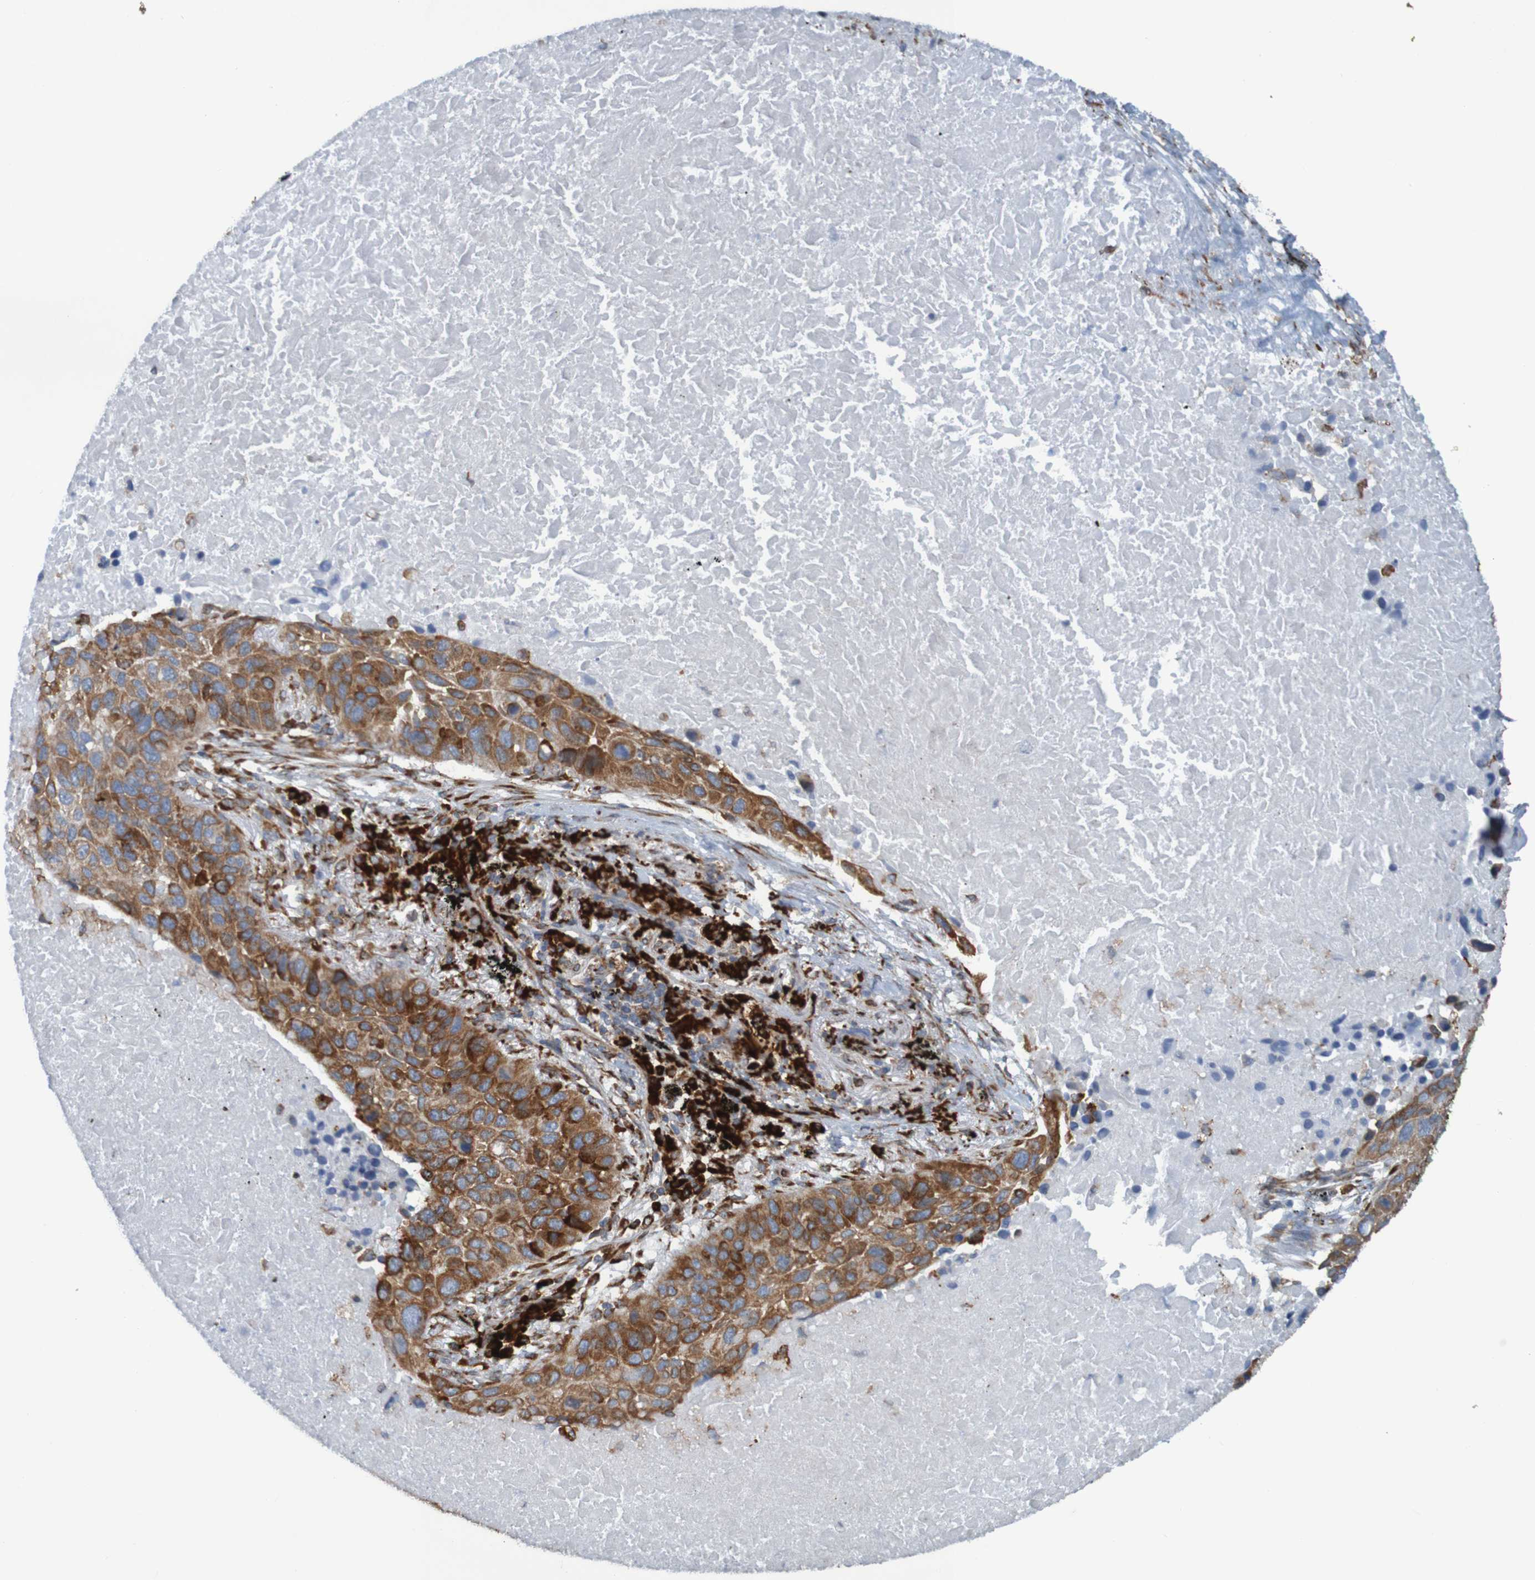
{"staining": {"intensity": "weak", "quantity": ">75%", "location": "cytoplasmic/membranous"}, "tissue": "lung cancer", "cell_type": "Tumor cells", "image_type": "cancer", "snomed": [{"axis": "morphology", "description": "Squamous cell carcinoma, NOS"}, {"axis": "topography", "description": "Lung"}], "caption": "Brown immunohistochemical staining in lung cancer (squamous cell carcinoma) demonstrates weak cytoplasmic/membranous expression in approximately >75% of tumor cells.", "gene": "SSR1", "patient": {"sex": "male", "age": 57}}